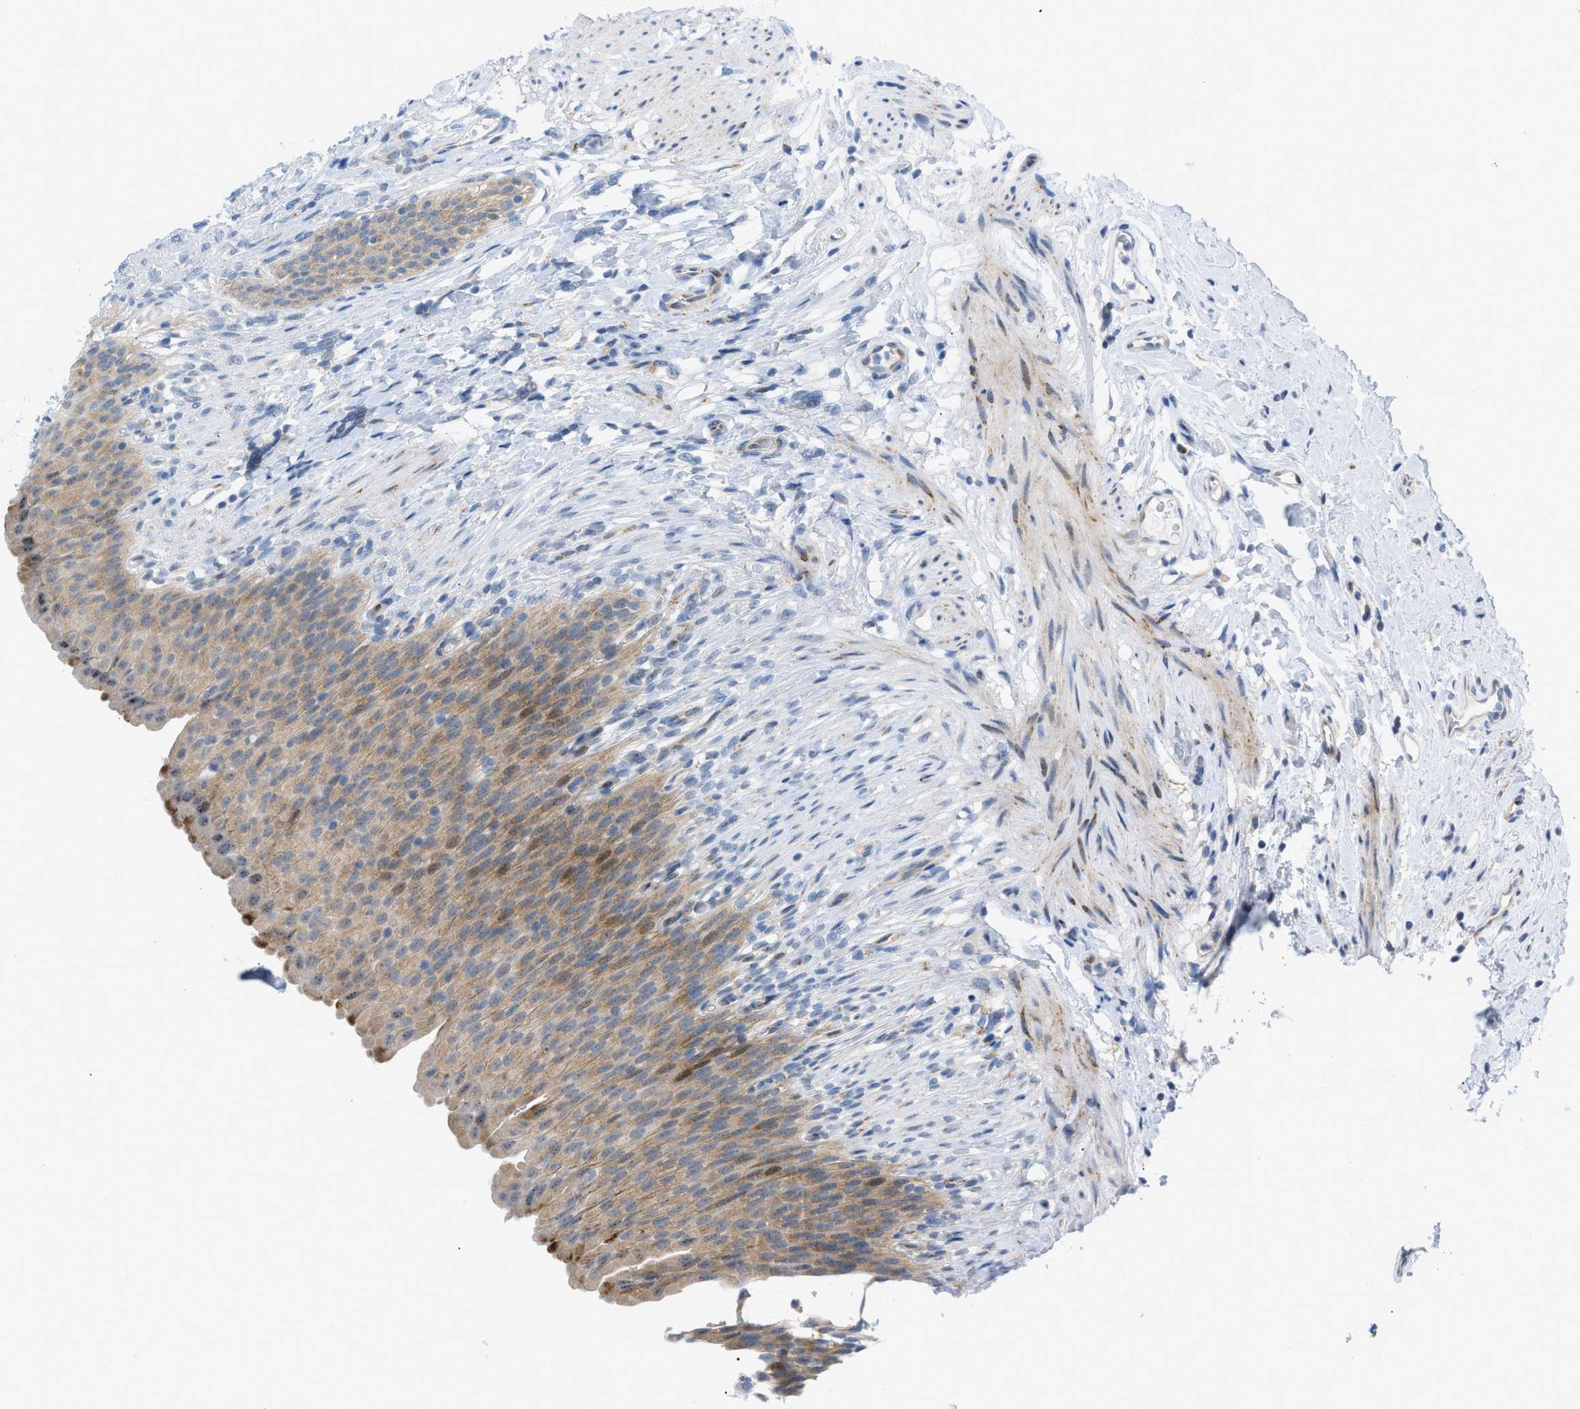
{"staining": {"intensity": "moderate", "quantity": ">75%", "location": "cytoplasmic/membranous"}, "tissue": "urinary bladder", "cell_type": "Urothelial cells", "image_type": "normal", "snomed": [{"axis": "morphology", "description": "Normal tissue, NOS"}, {"axis": "topography", "description": "Urinary bladder"}], "caption": "A brown stain highlights moderate cytoplasmic/membranous expression of a protein in urothelial cells of benign urinary bladder. The staining is performed using DAB (3,3'-diaminobenzidine) brown chromogen to label protein expression. The nuclei are counter-stained blue using hematoxylin.", "gene": "RBBP9", "patient": {"sex": "female", "age": 79}}